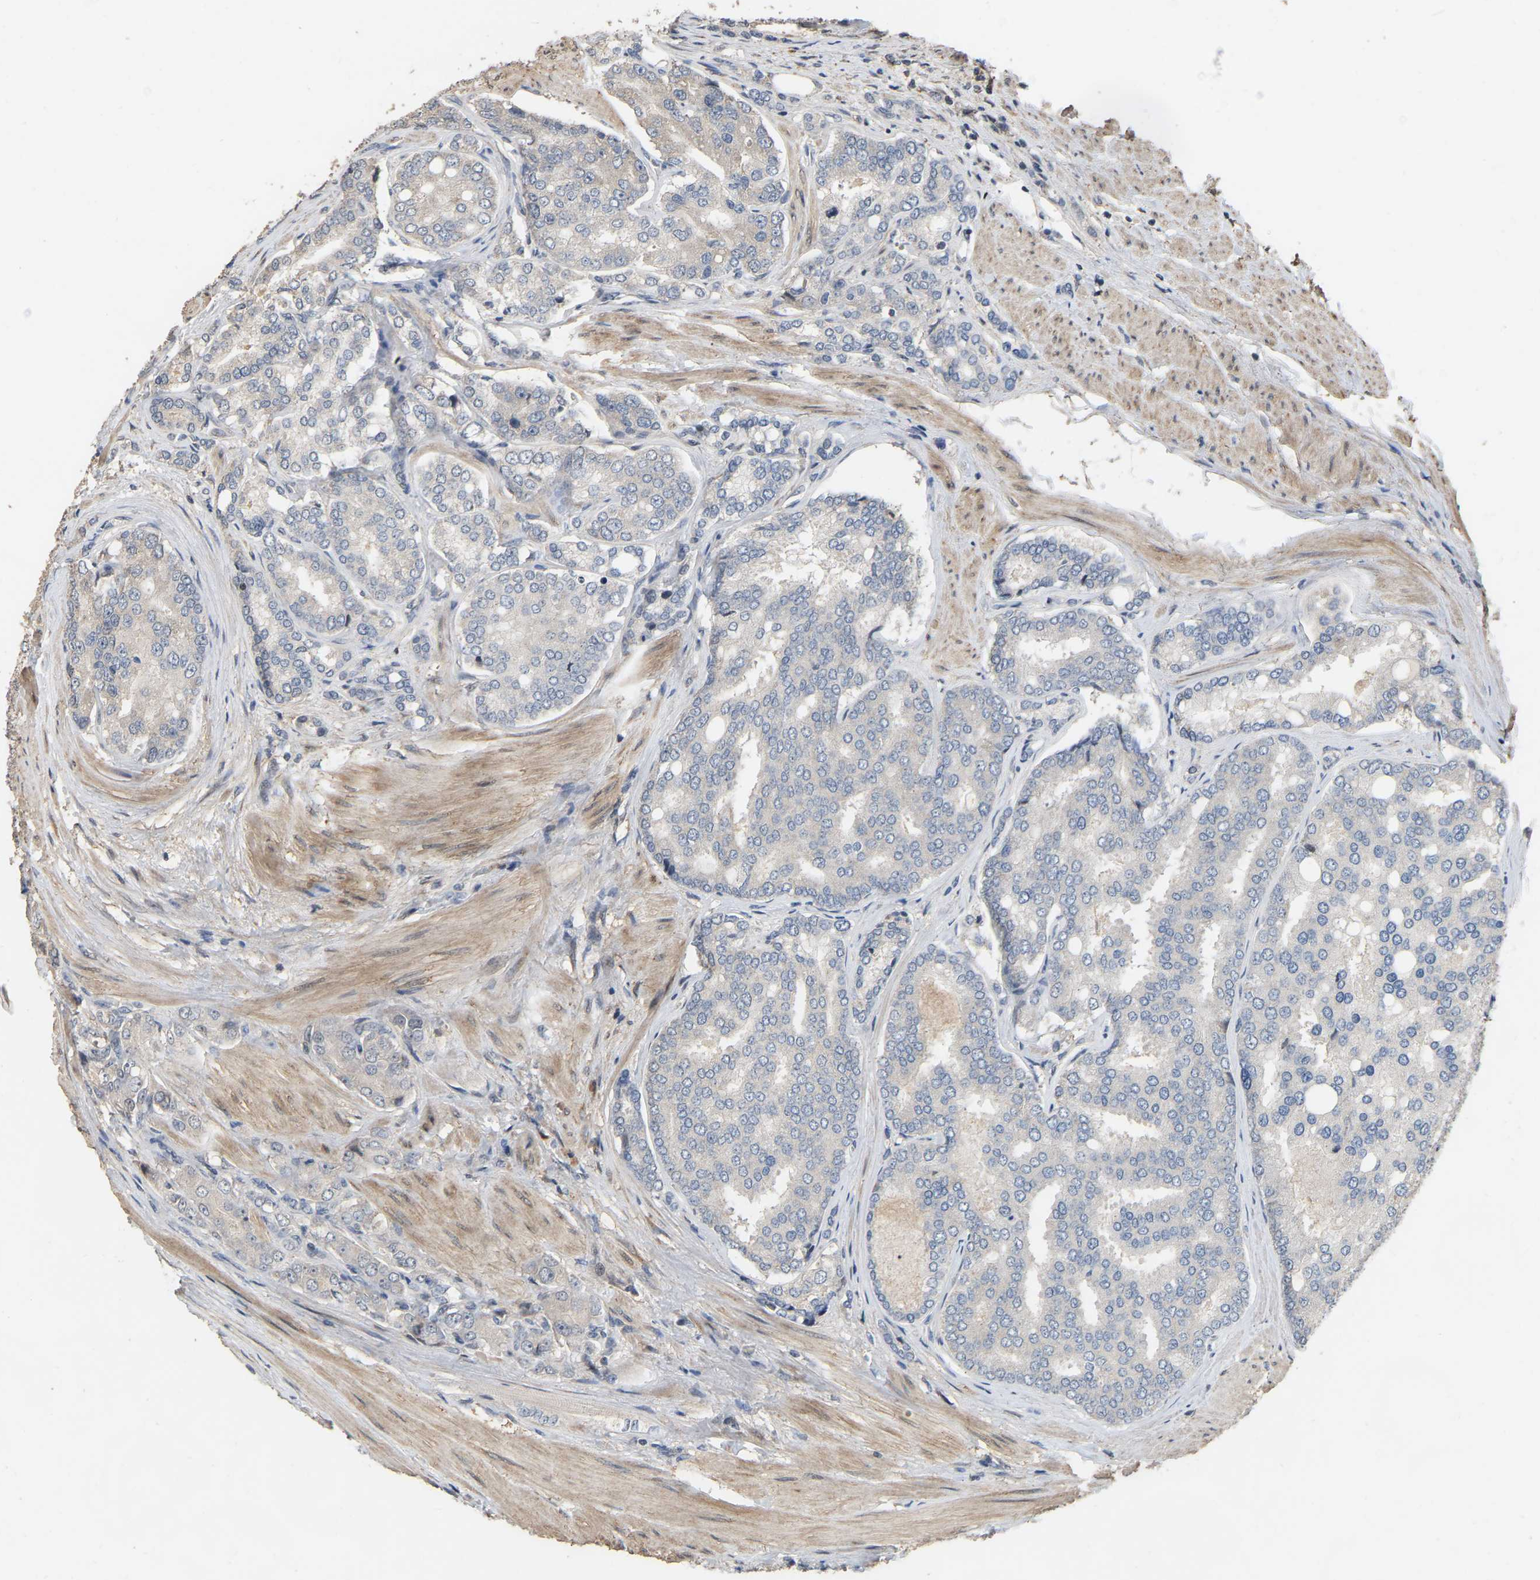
{"staining": {"intensity": "negative", "quantity": "none", "location": "none"}, "tissue": "prostate cancer", "cell_type": "Tumor cells", "image_type": "cancer", "snomed": [{"axis": "morphology", "description": "Adenocarcinoma, High grade"}, {"axis": "topography", "description": "Prostate"}], "caption": "Tumor cells are negative for brown protein staining in high-grade adenocarcinoma (prostate).", "gene": "NCS1", "patient": {"sex": "male", "age": 50}}